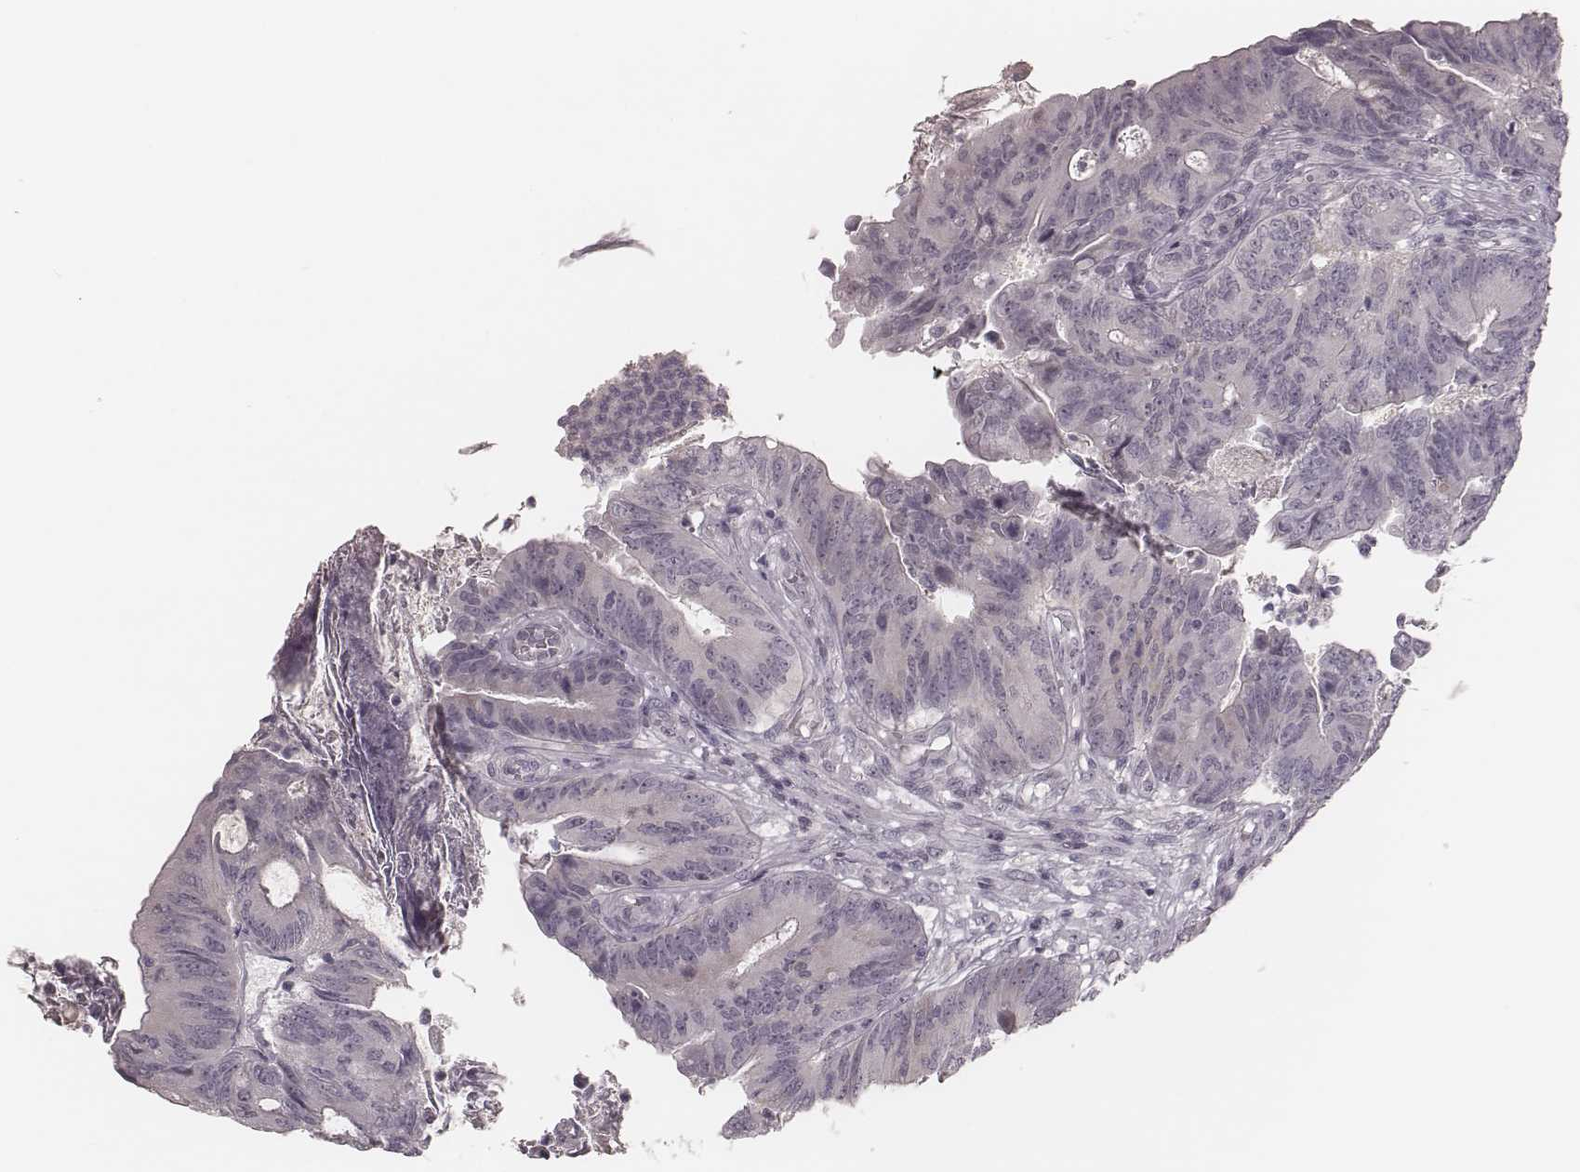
{"staining": {"intensity": "negative", "quantity": "none", "location": "none"}, "tissue": "colorectal cancer", "cell_type": "Tumor cells", "image_type": "cancer", "snomed": [{"axis": "morphology", "description": "Adenocarcinoma, NOS"}, {"axis": "topography", "description": "Colon"}], "caption": "Immunohistochemistry micrograph of colorectal adenocarcinoma stained for a protein (brown), which shows no staining in tumor cells.", "gene": "ACACB", "patient": {"sex": "female", "age": 70}}